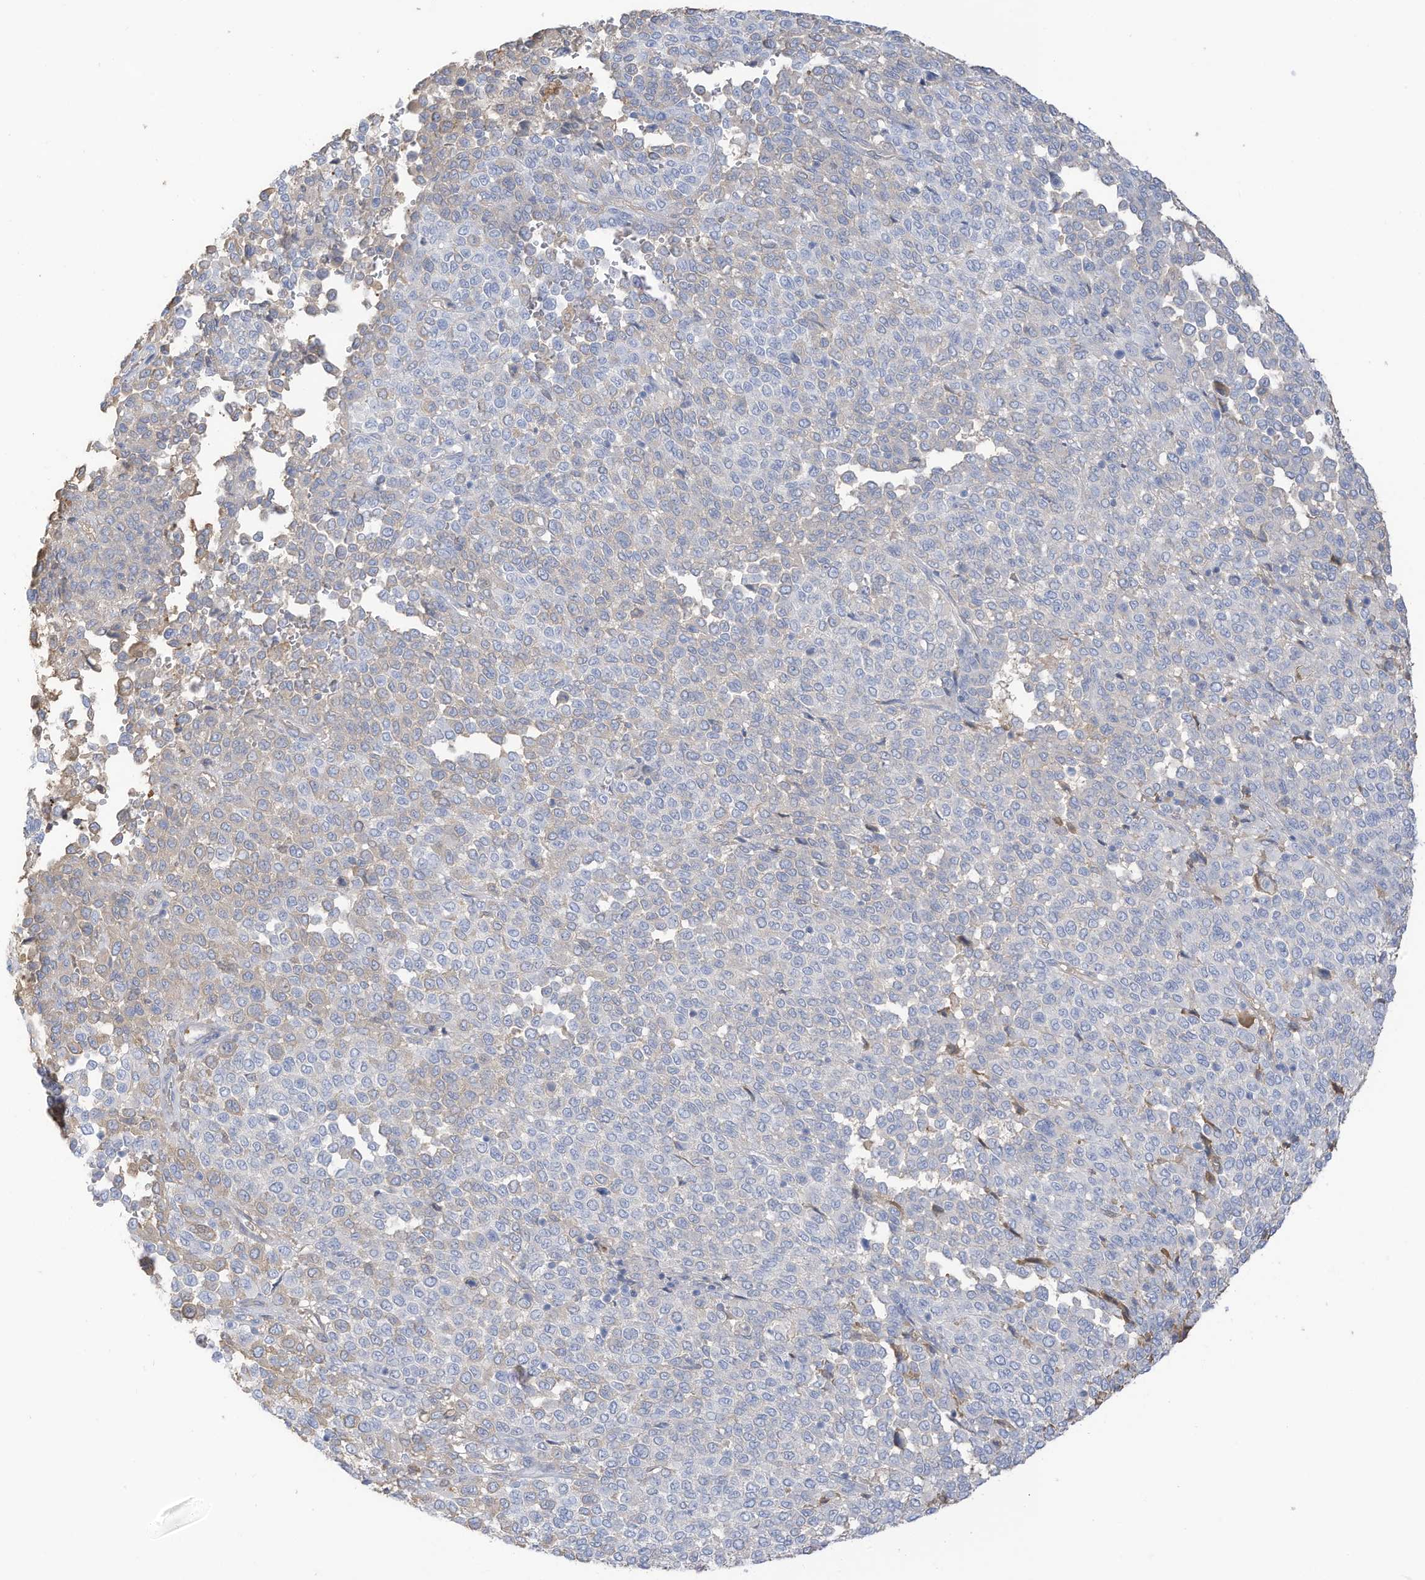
{"staining": {"intensity": "negative", "quantity": "none", "location": "none"}, "tissue": "melanoma", "cell_type": "Tumor cells", "image_type": "cancer", "snomed": [{"axis": "morphology", "description": "Malignant melanoma, Metastatic site"}, {"axis": "topography", "description": "Pancreas"}], "caption": "Image shows no protein expression in tumor cells of malignant melanoma (metastatic site) tissue.", "gene": "HSD17B13", "patient": {"sex": "female", "age": 30}}